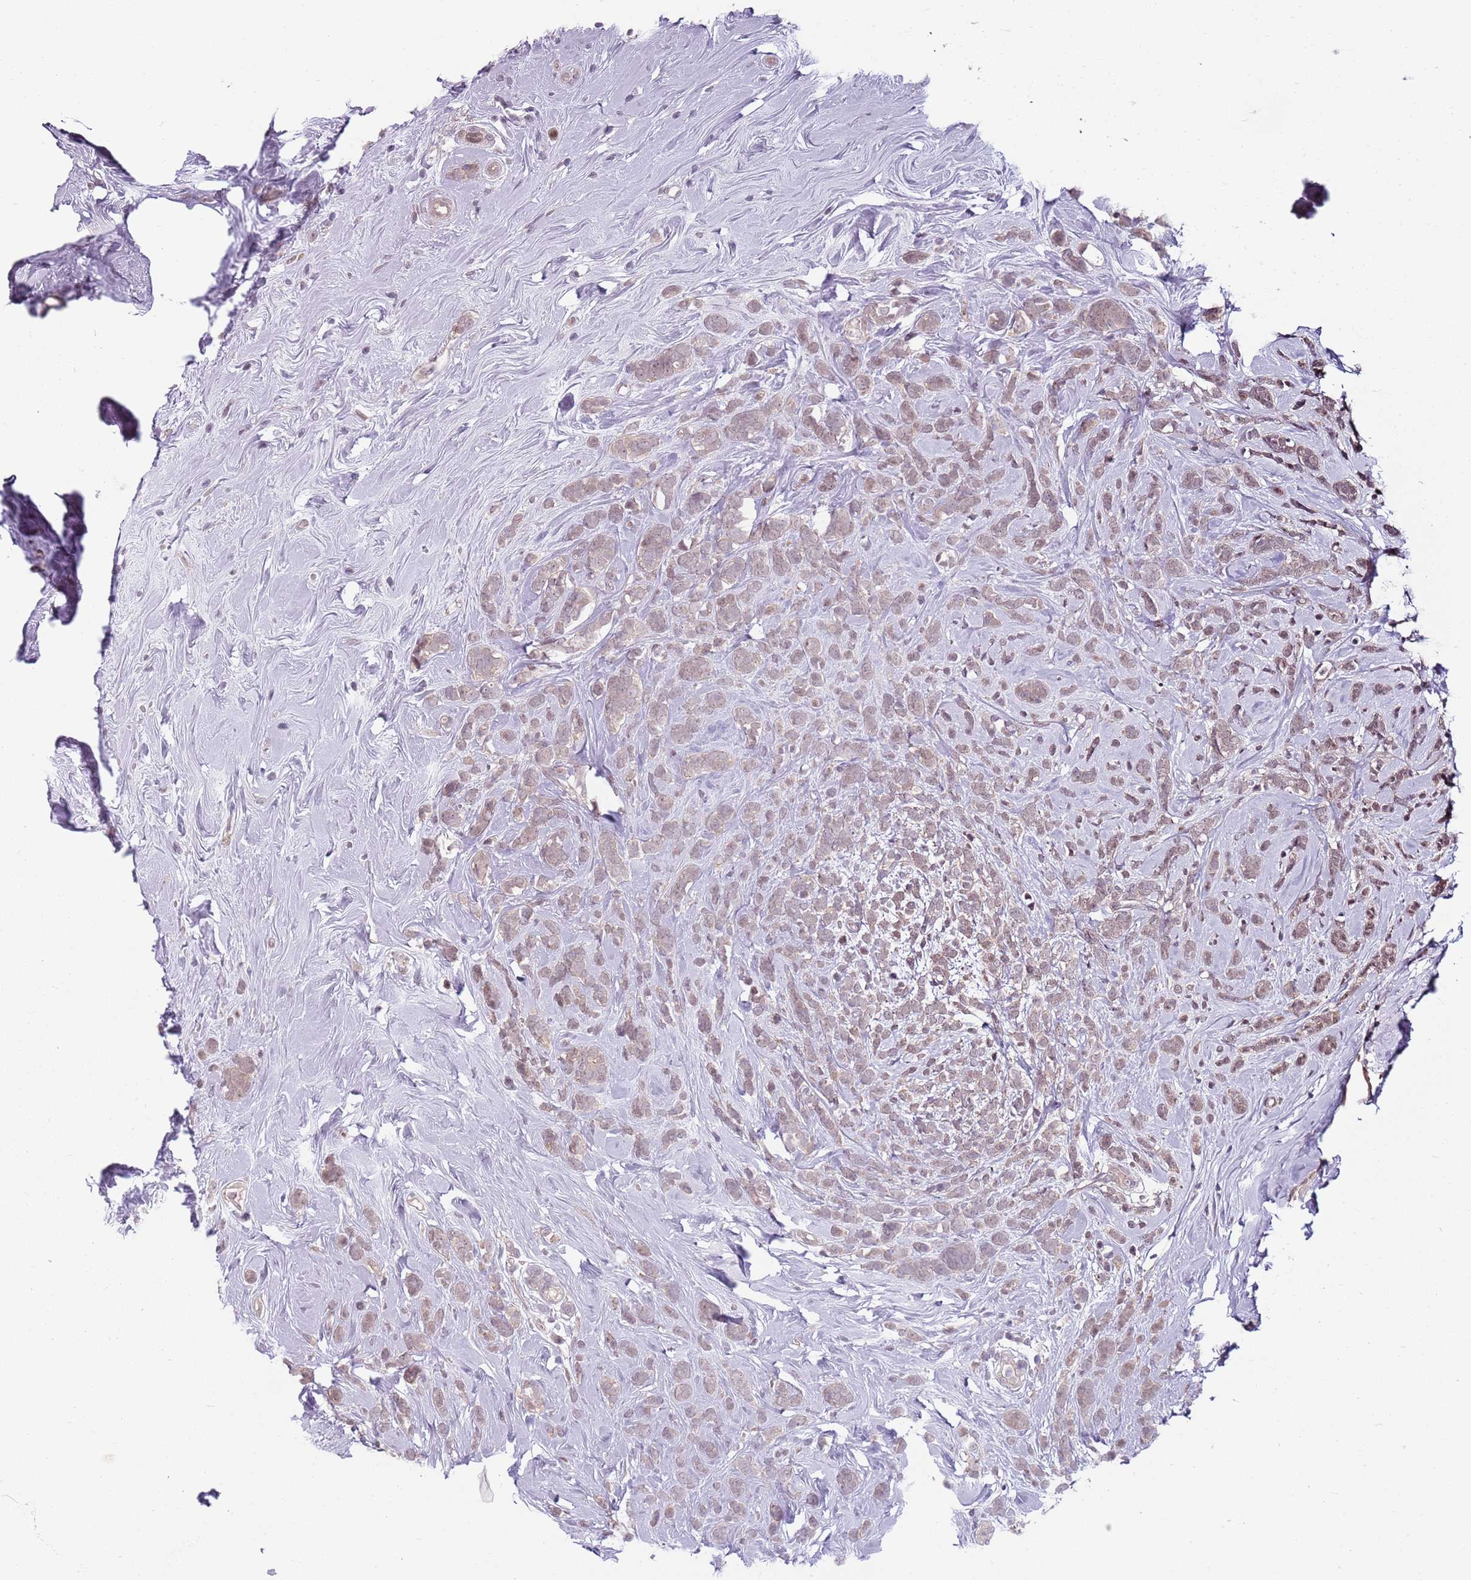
{"staining": {"intensity": "weak", "quantity": ">75%", "location": "cytoplasmic/membranous"}, "tissue": "breast cancer", "cell_type": "Tumor cells", "image_type": "cancer", "snomed": [{"axis": "morphology", "description": "Lobular carcinoma"}, {"axis": "topography", "description": "Breast"}], "caption": "Tumor cells reveal weak cytoplasmic/membranous staining in approximately >75% of cells in breast lobular carcinoma.", "gene": "ADGRG1", "patient": {"sex": "female", "age": 58}}